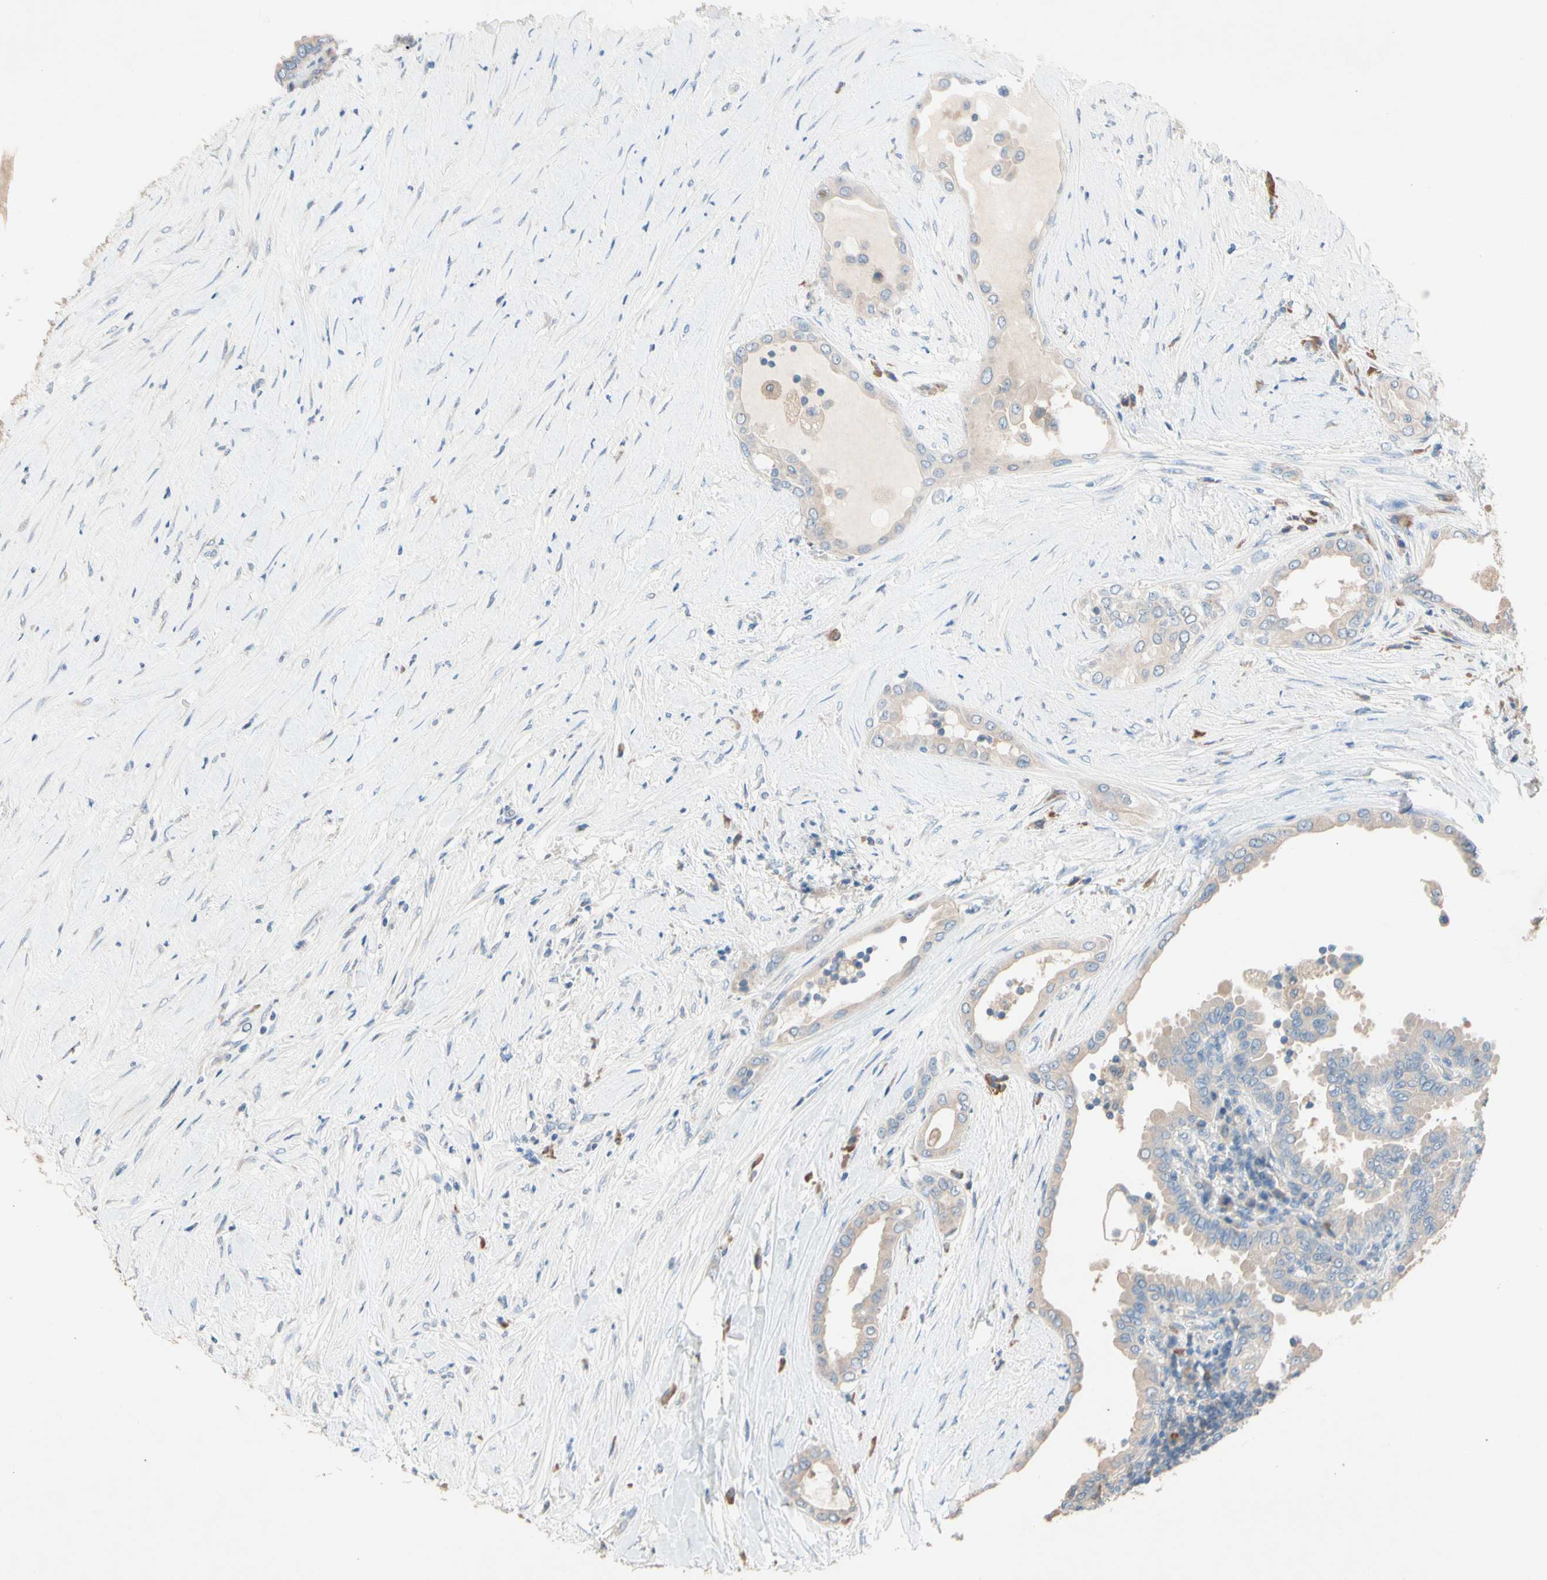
{"staining": {"intensity": "weak", "quantity": ">75%", "location": "cytoplasmic/membranous"}, "tissue": "thyroid cancer", "cell_type": "Tumor cells", "image_type": "cancer", "snomed": [{"axis": "morphology", "description": "Papillary adenocarcinoma, NOS"}, {"axis": "topography", "description": "Thyroid gland"}], "caption": "DAB (3,3'-diaminobenzidine) immunohistochemical staining of thyroid cancer (papillary adenocarcinoma) demonstrates weak cytoplasmic/membranous protein expression in approximately >75% of tumor cells.", "gene": "PRDX4", "patient": {"sex": "male", "age": 33}}